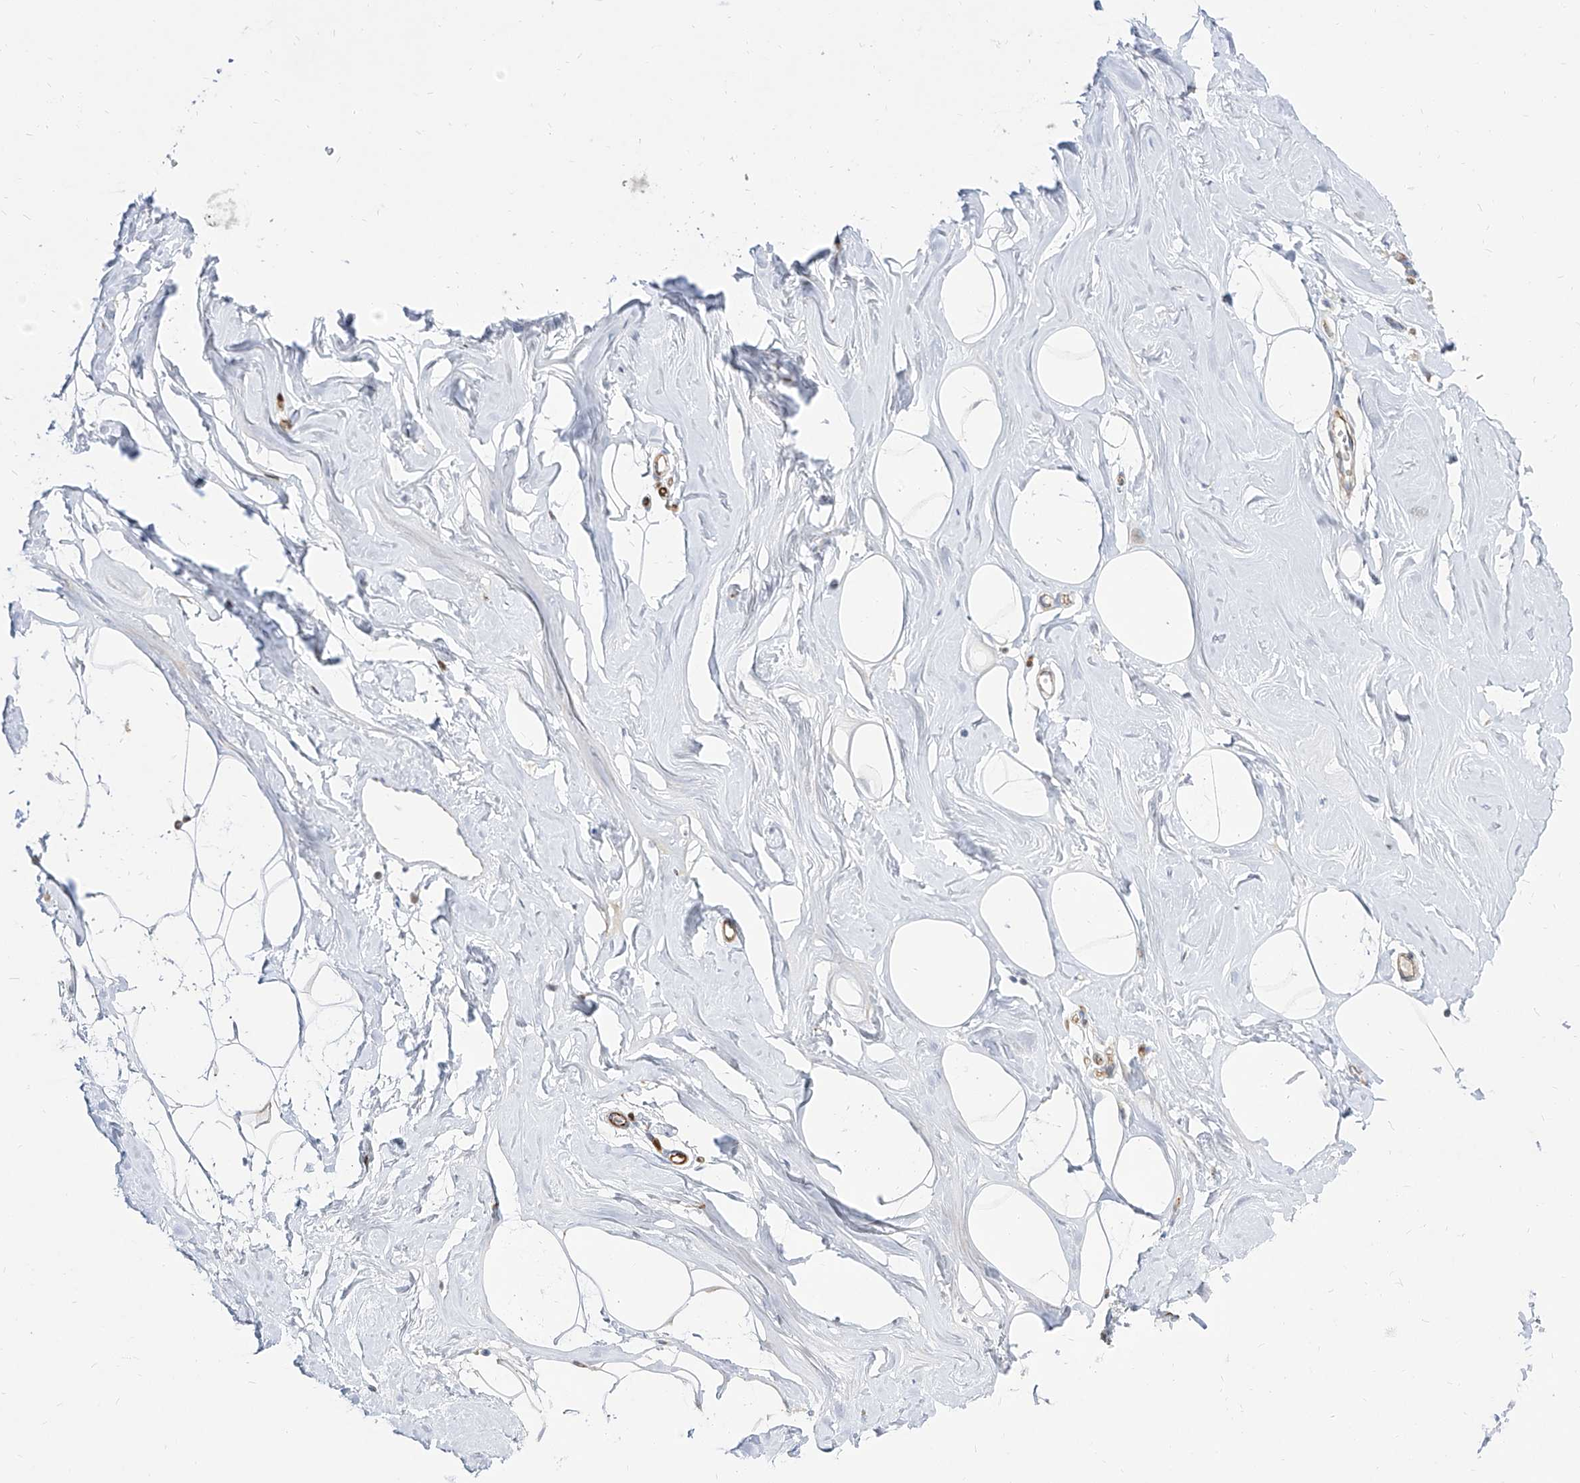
{"staining": {"intensity": "weak", "quantity": ">75%", "location": "cytoplasmic/membranous"}, "tissue": "adipose tissue", "cell_type": "Adipocytes", "image_type": "normal", "snomed": [{"axis": "morphology", "description": "Normal tissue, NOS"}, {"axis": "morphology", "description": "Fibrosis, NOS"}, {"axis": "topography", "description": "Breast"}, {"axis": "topography", "description": "Adipose tissue"}], "caption": "Adipocytes demonstrate low levels of weak cytoplasmic/membranous expression in about >75% of cells in unremarkable adipose tissue. (brown staining indicates protein expression, while blue staining denotes nuclei).", "gene": "KYNU", "patient": {"sex": "female", "age": 39}}